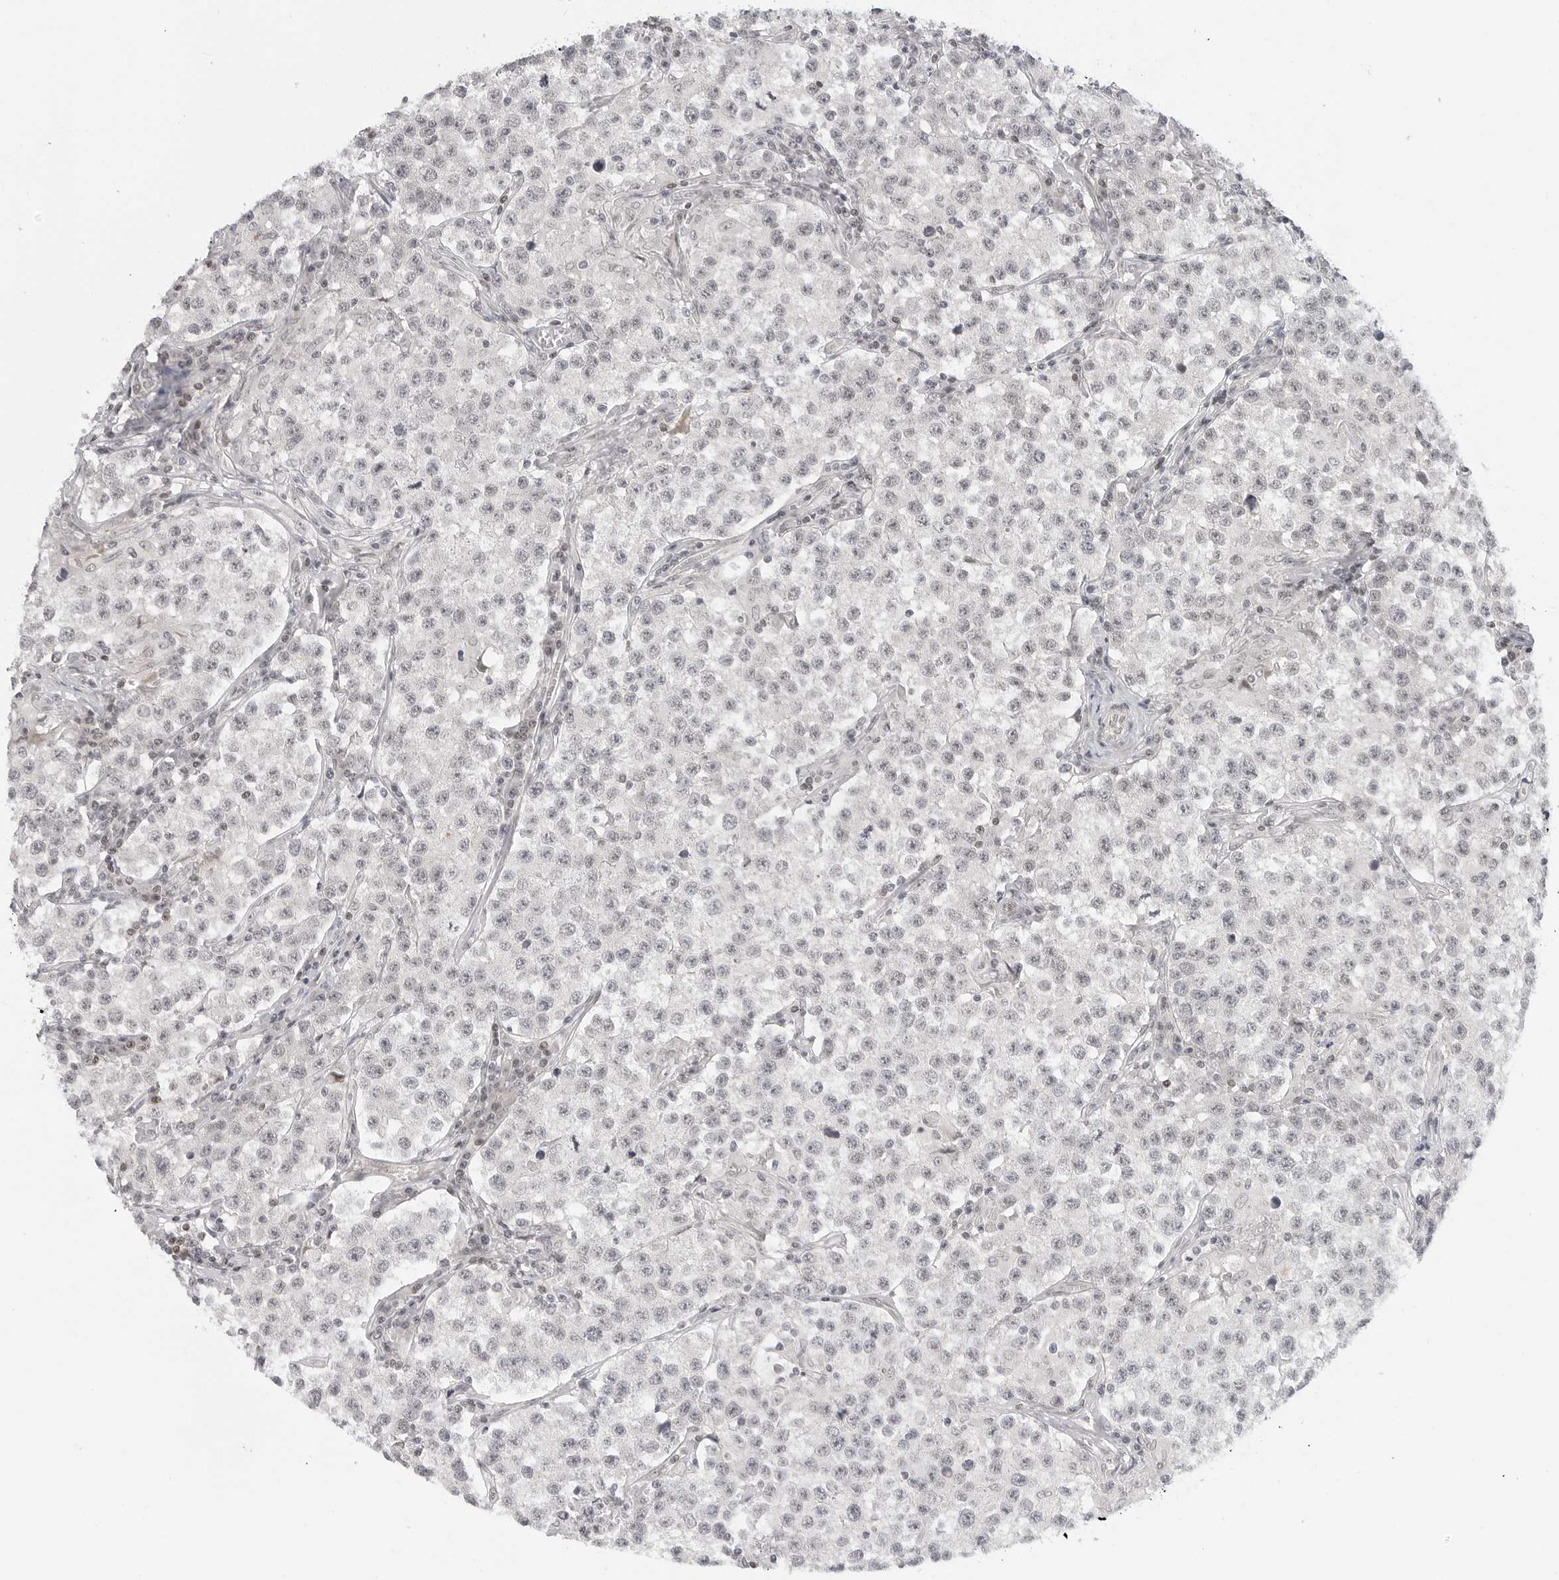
{"staining": {"intensity": "negative", "quantity": "none", "location": "none"}, "tissue": "testis cancer", "cell_type": "Tumor cells", "image_type": "cancer", "snomed": [{"axis": "morphology", "description": "Seminoma, NOS"}, {"axis": "morphology", "description": "Carcinoma, Embryonal, NOS"}, {"axis": "topography", "description": "Testis"}], "caption": "Immunohistochemical staining of human testis cancer (seminoma) shows no significant positivity in tumor cells.", "gene": "C8orf33", "patient": {"sex": "male", "age": 43}}